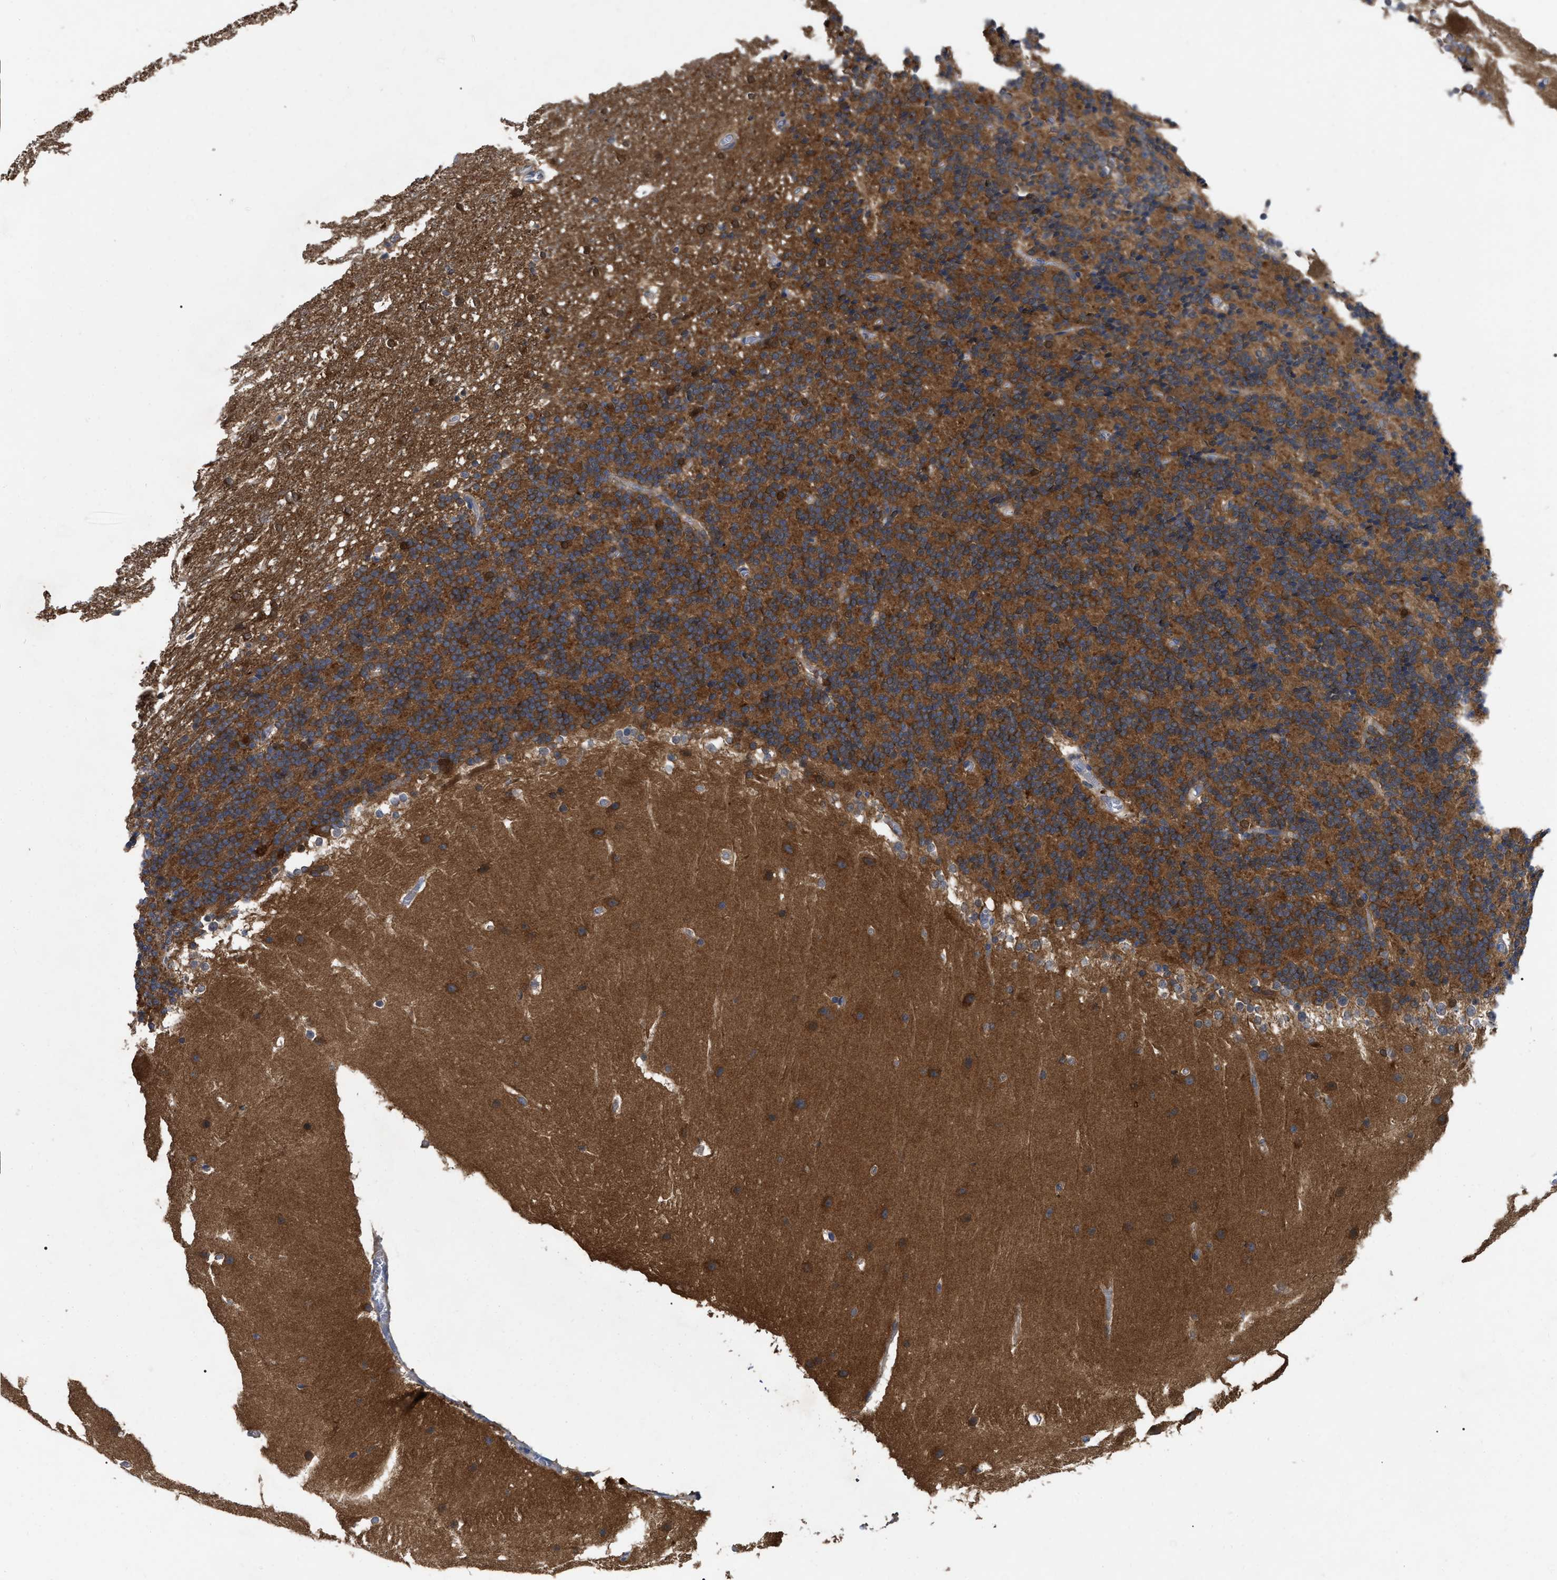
{"staining": {"intensity": "moderate", "quantity": ">75%", "location": "cytoplasmic/membranous"}, "tissue": "cerebellum", "cell_type": "Cells in granular layer", "image_type": "normal", "snomed": [{"axis": "morphology", "description": "Normal tissue, NOS"}, {"axis": "topography", "description": "Cerebellum"}], "caption": "IHC staining of normal cerebellum, which exhibits medium levels of moderate cytoplasmic/membranous staining in about >75% of cells in granular layer indicating moderate cytoplasmic/membranous protein staining. The staining was performed using DAB (3,3'-diaminobenzidine) (brown) for protein detection and nuclei were counterstained in hematoxylin (blue).", "gene": "RAP1GDS1", "patient": {"sex": "female", "age": 19}}